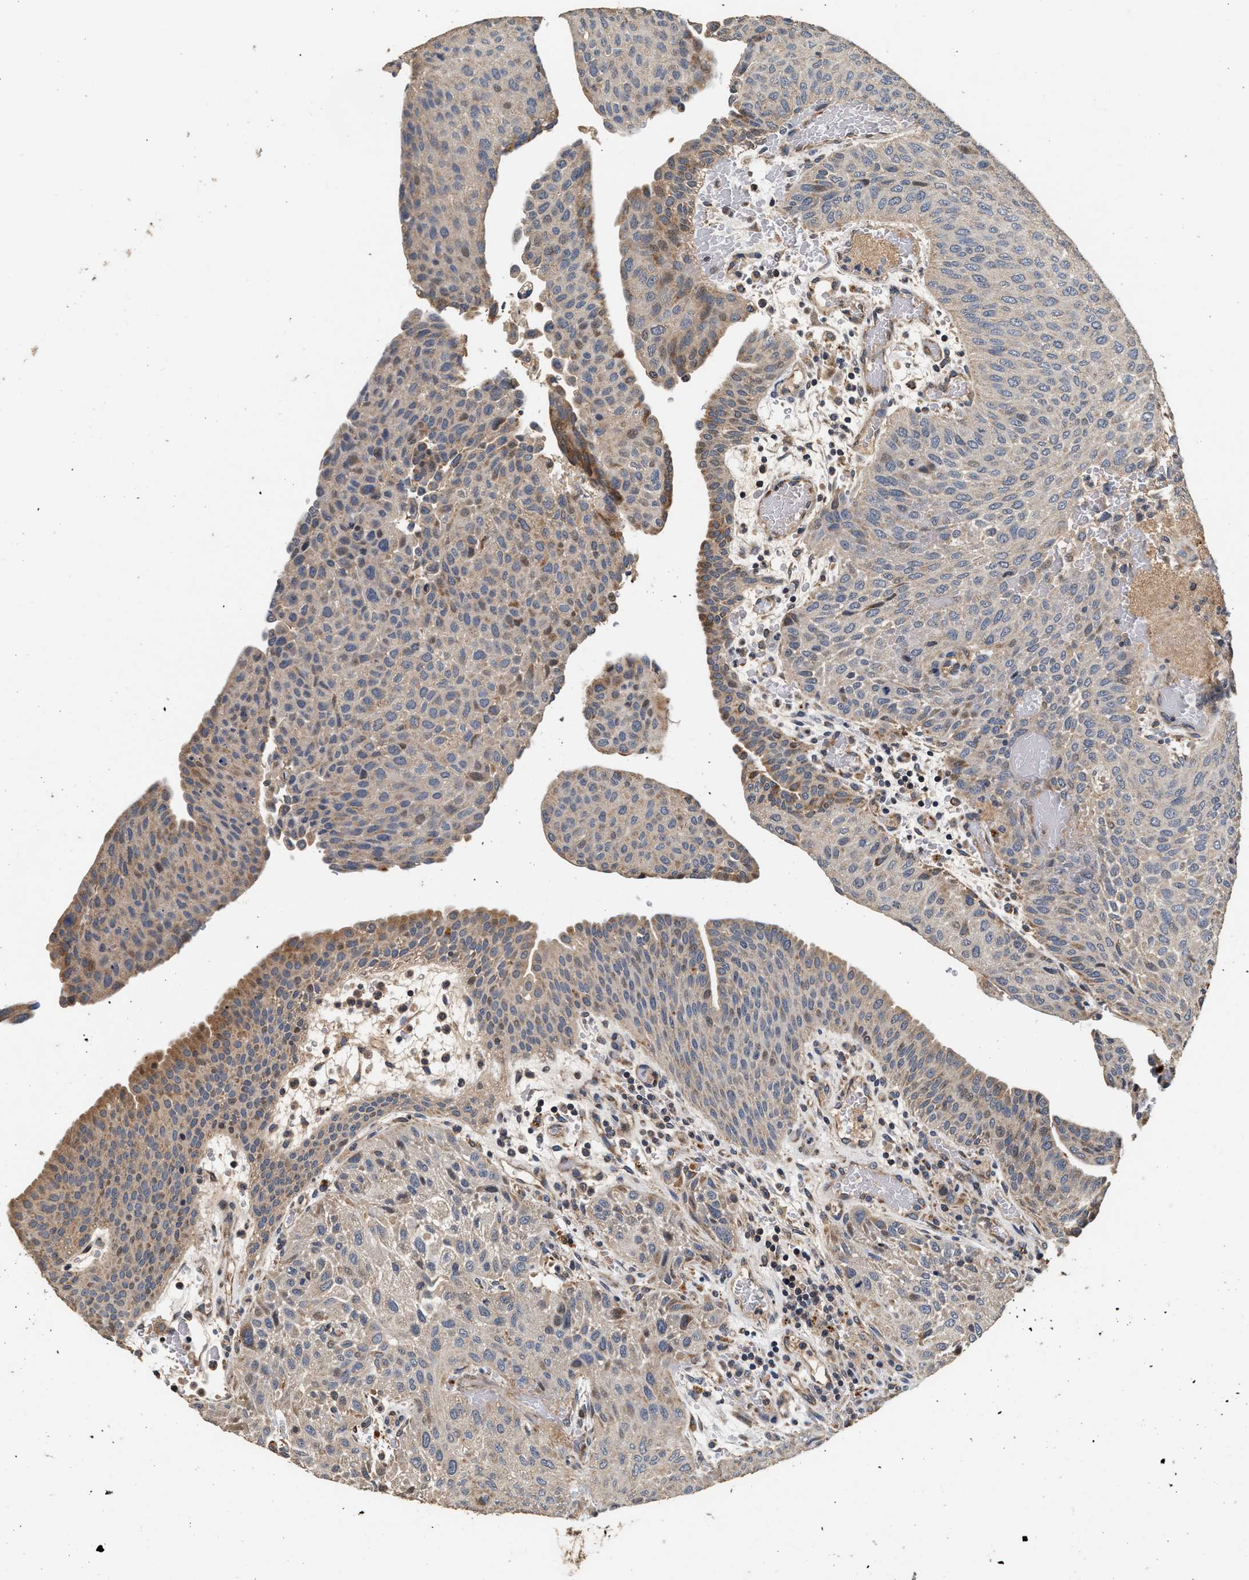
{"staining": {"intensity": "moderate", "quantity": "<25%", "location": "cytoplasmic/membranous"}, "tissue": "urothelial cancer", "cell_type": "Tumor cells", "image_type": "cancer", "snomed": [{"axis": "morphology", "description": "Urothelial carcinoma, Low grade"}, {"axis": "morphology", "description": "Urothelial carcinoma, High grade"}, {"axis": "topography", "description": "Urinary bladder"}], "caption": "Moderate cytoplasmic/membranous protein staining is present in approximately <25% of tumor cells in urothelial cancer.", "gene": "PTGR3", "patient": {"sex": "male", "age": 35}}